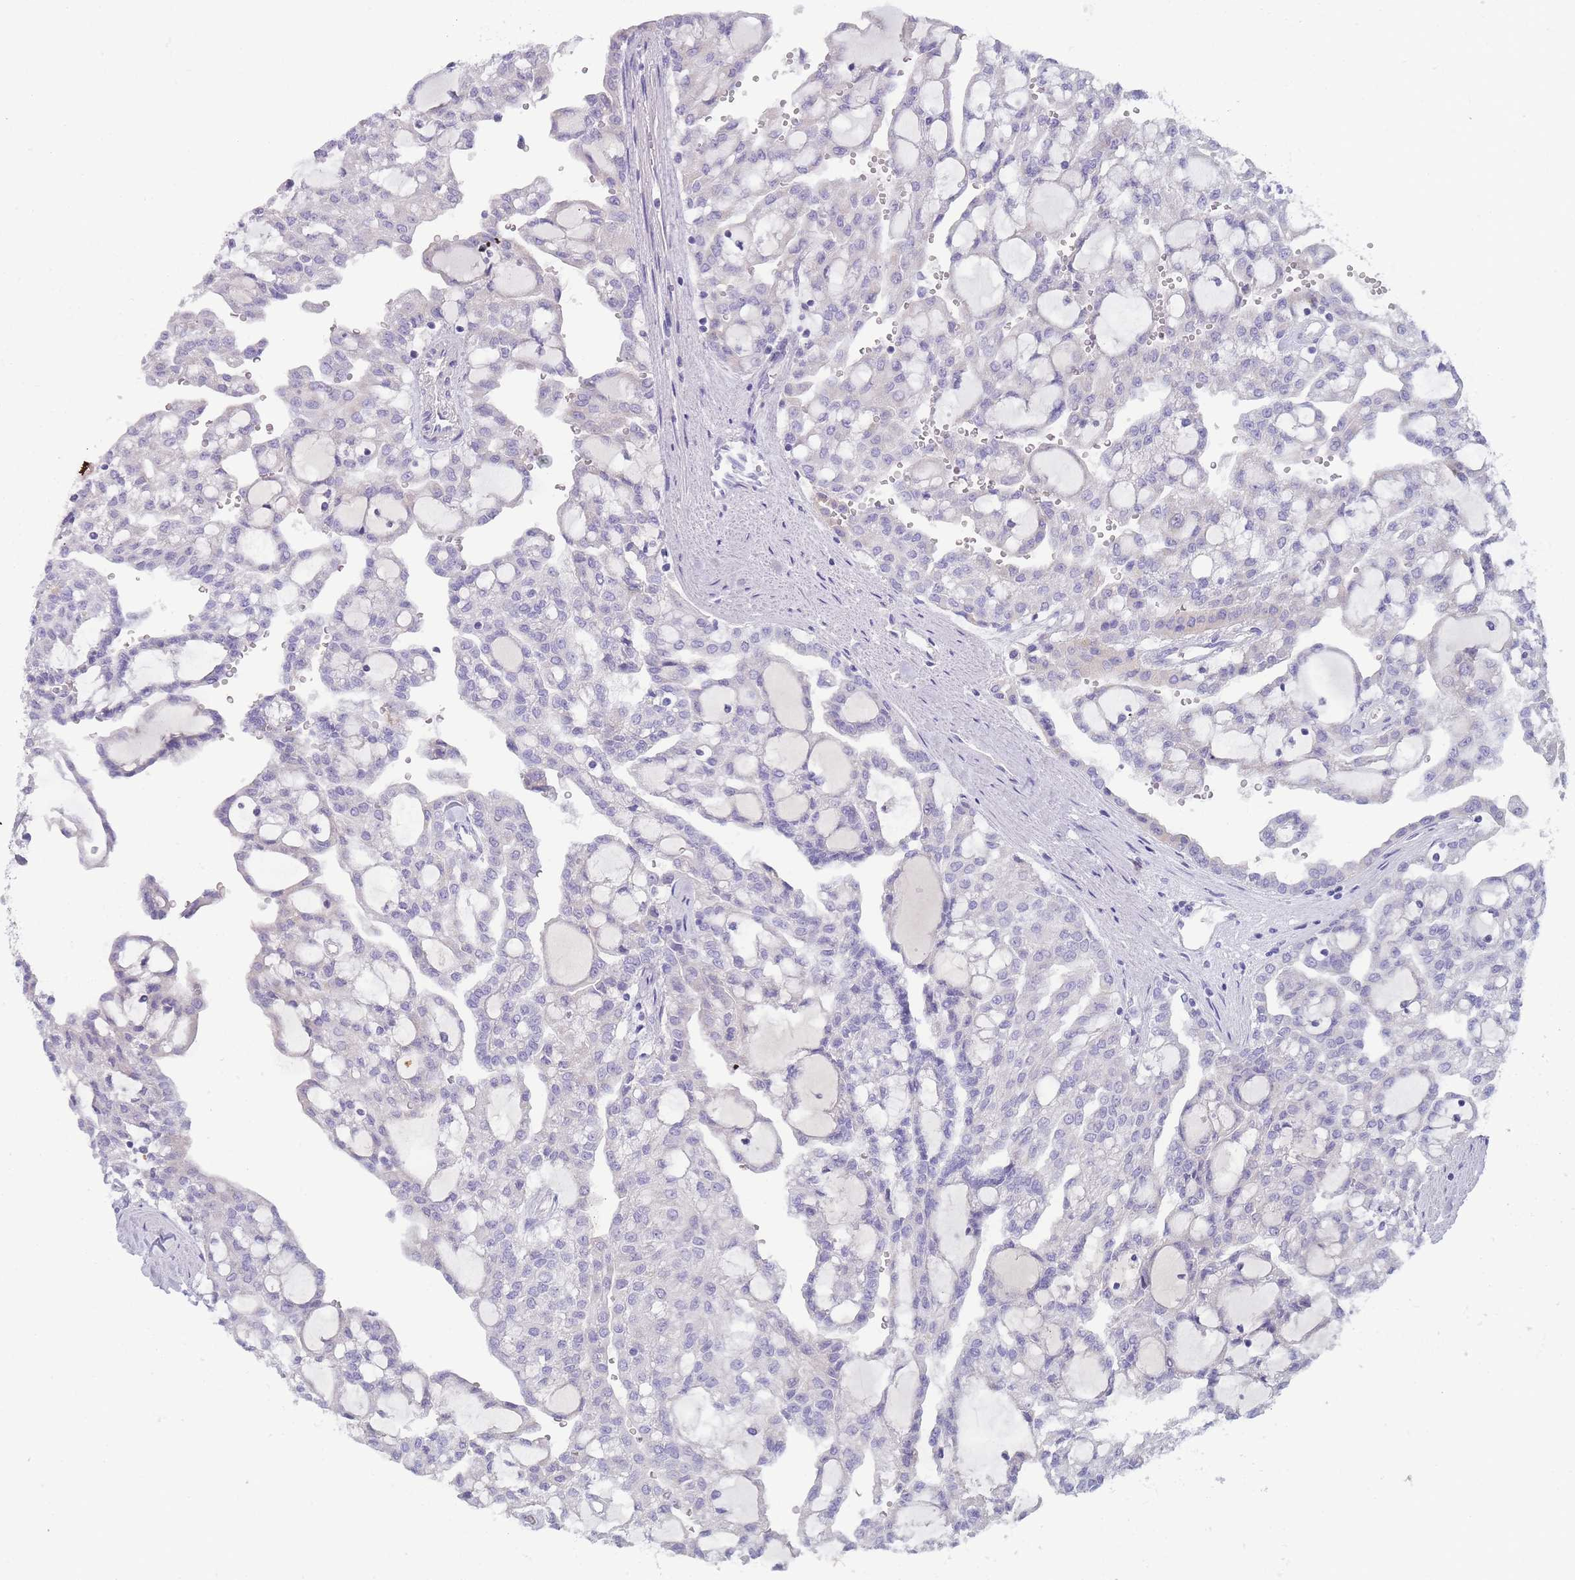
{"staining": {"intensity": "negative", "quantity": "none", "location": "none"}, "tissue": "renal cancer", "cell_type": "Tumor cells", "image_type": "cancer", "snomed": [{"axis": "morphology", "description": "Adenocarcinoma, NOS"}, {"axis": "topography", "description": "Kidney"}], "caption": "High power microscopy histopathology image of an immunohistochemistry image of renal cancer, revealing no significant expression in tumor cells.", "gene": "MRPS14", "patient": {"sex": "male", "age": 63}}